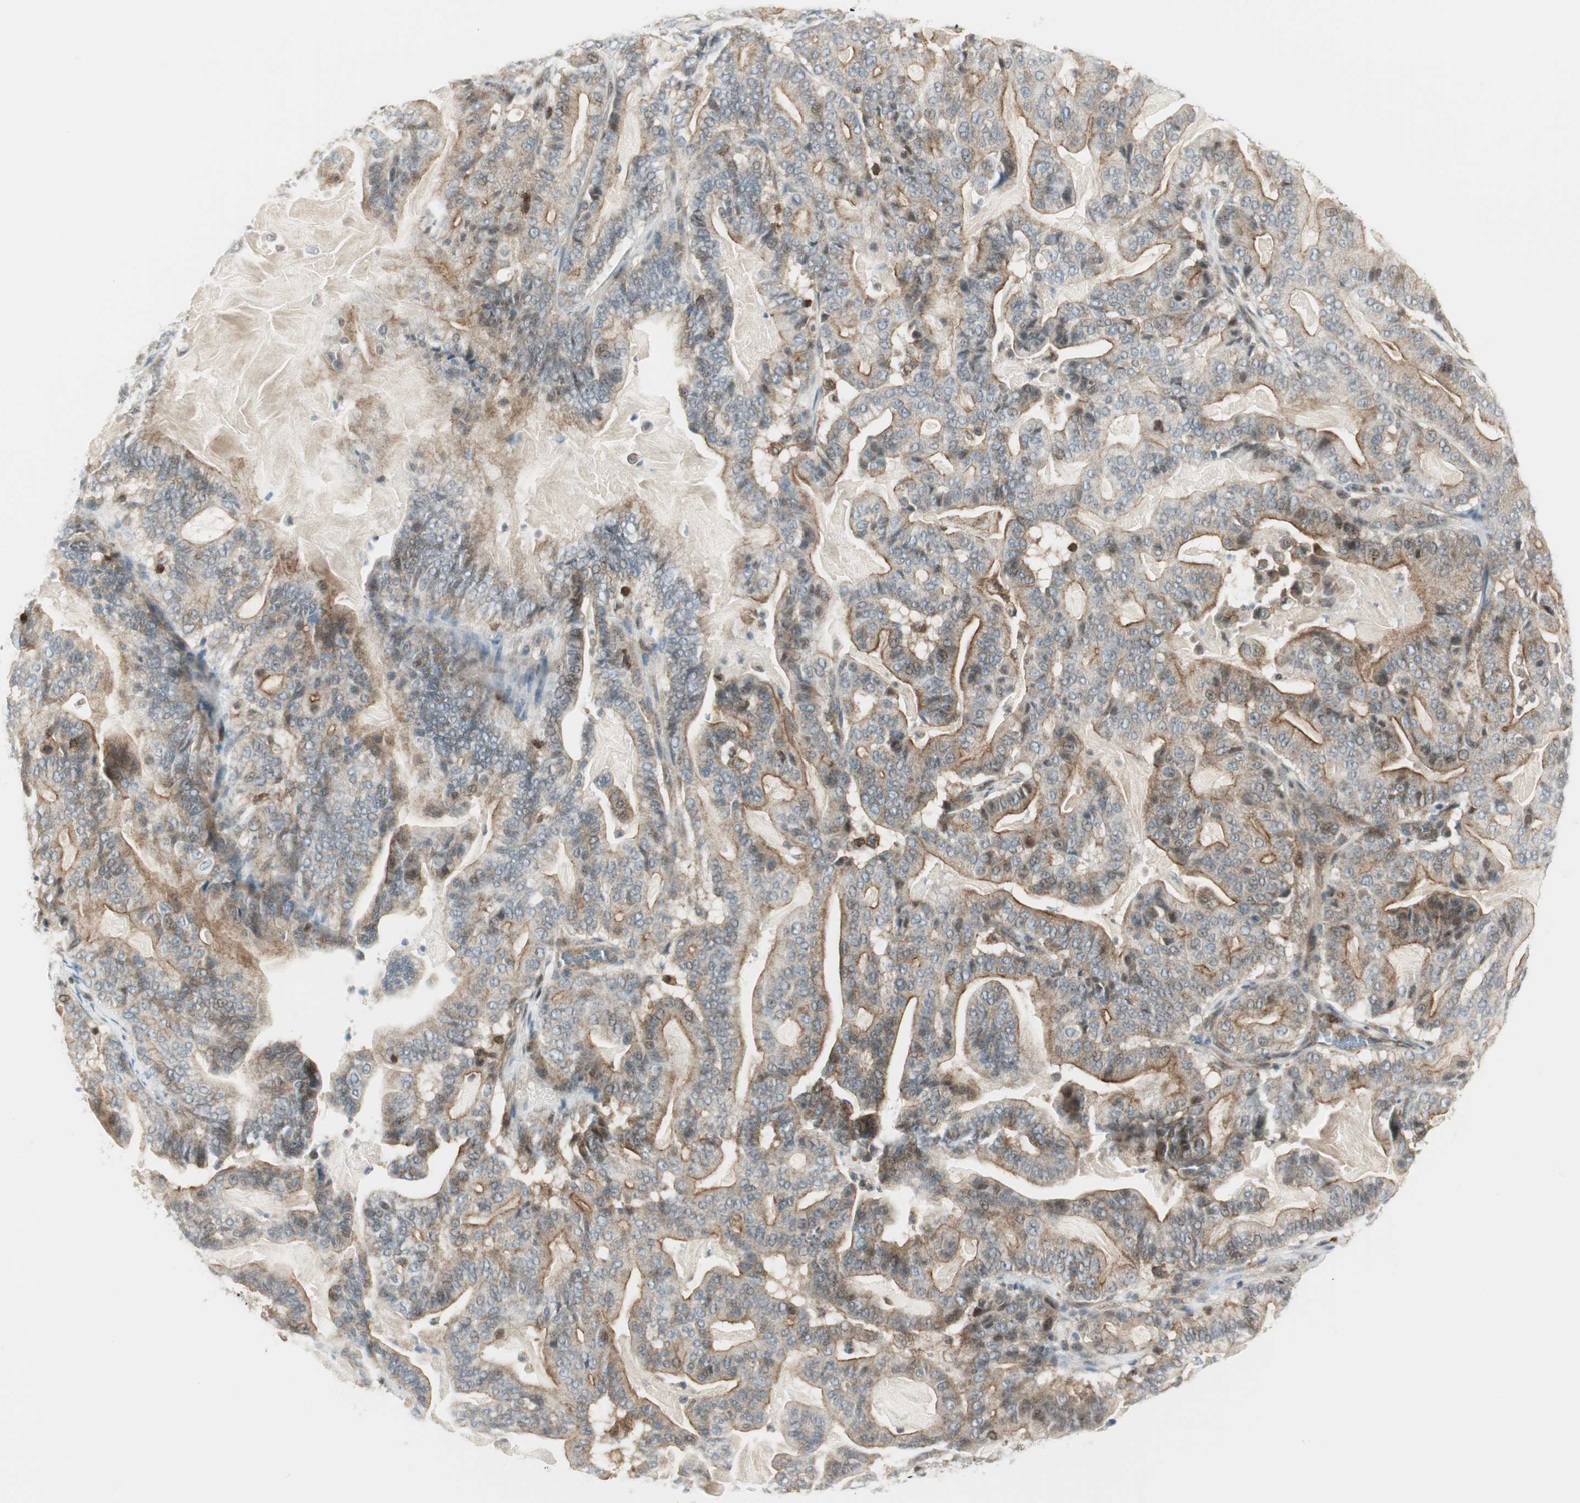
{"staining": {"intensity": "weak", "quantity": ">75%", "location": "cytoplasmic/membranous"}, "tissue": "pancreatic cancer", "cell_type": "Tumor cells", "image_type": "cancer", "snomed": [{"axis": "morphology", "description": "Adenocarcinoma, NOS"}, {"axis": "topography", "description": "Pancreas"}], "caption": "Pancreatic cancer stained with a brown dye shows weak cytoplasmic/membranous positive expression in about >75% of tumor cells.", "gene": "PPP1CA", "patient": {"sex": "male", "age": 63}}